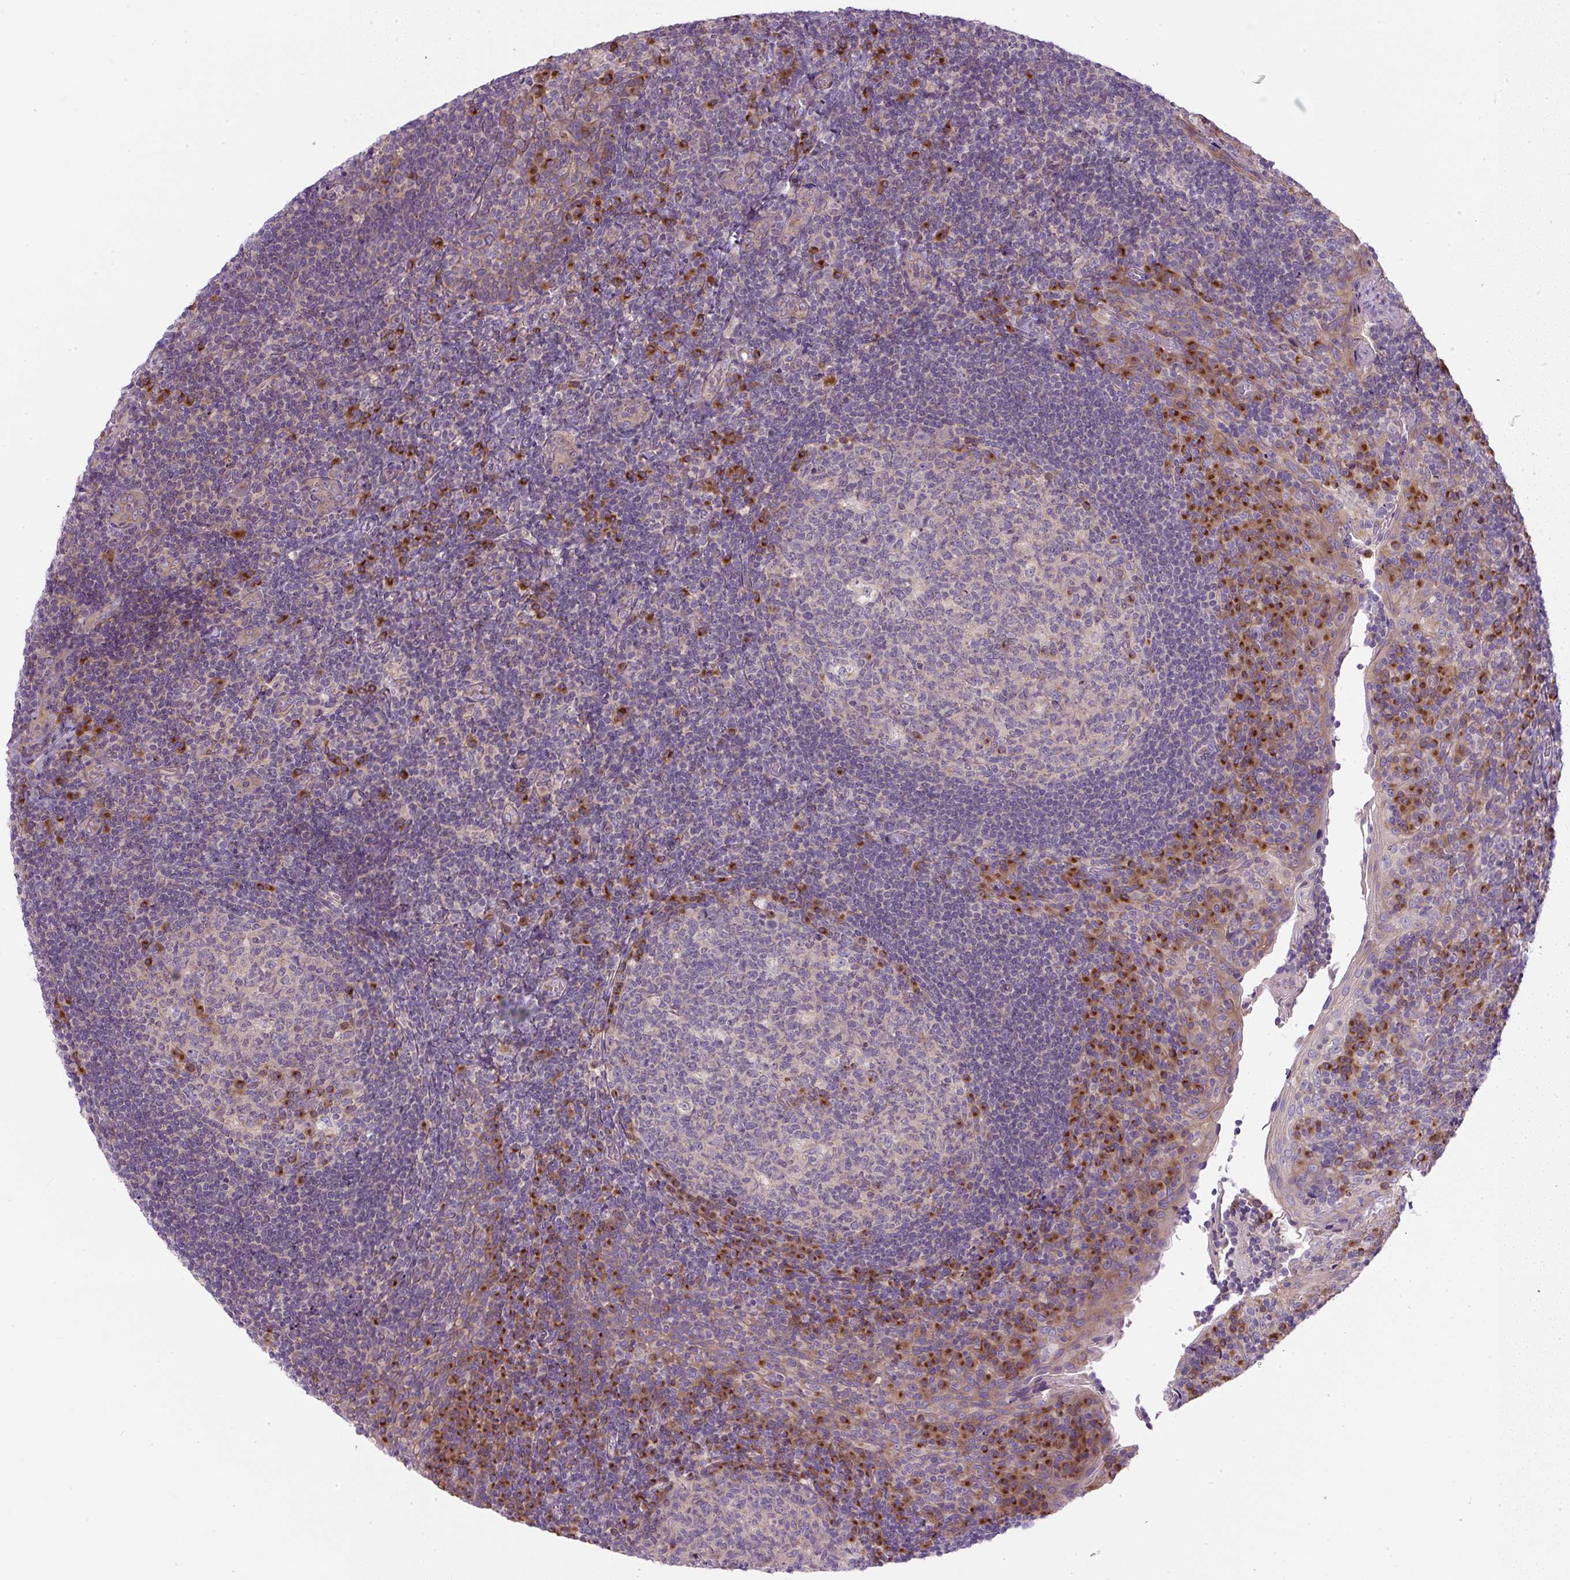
{"staining": {"intensity": "strong", "quantity": "<25%", "location": "cytoplasmic/membranous"}, "tissue": "tonsil", "cell_type": "Germinal center cells", "image_type": "normal", "snomed": [{"axis": "morphology", "description": "Normal tissue, NOS"}, {"axis": "topography", "description": "Tonsil"}], "caption": "Protein expression analysis of normal tonsil shows strong cytoplasmic/membranous positivity in about <25% of germinal center cells. Using DAB (brown) and hematoxylin (blue) stains, captured at high magnification using brightfield microscopy.", "gene": "MLX", "patient": {"sex": "male", "age": 17}}